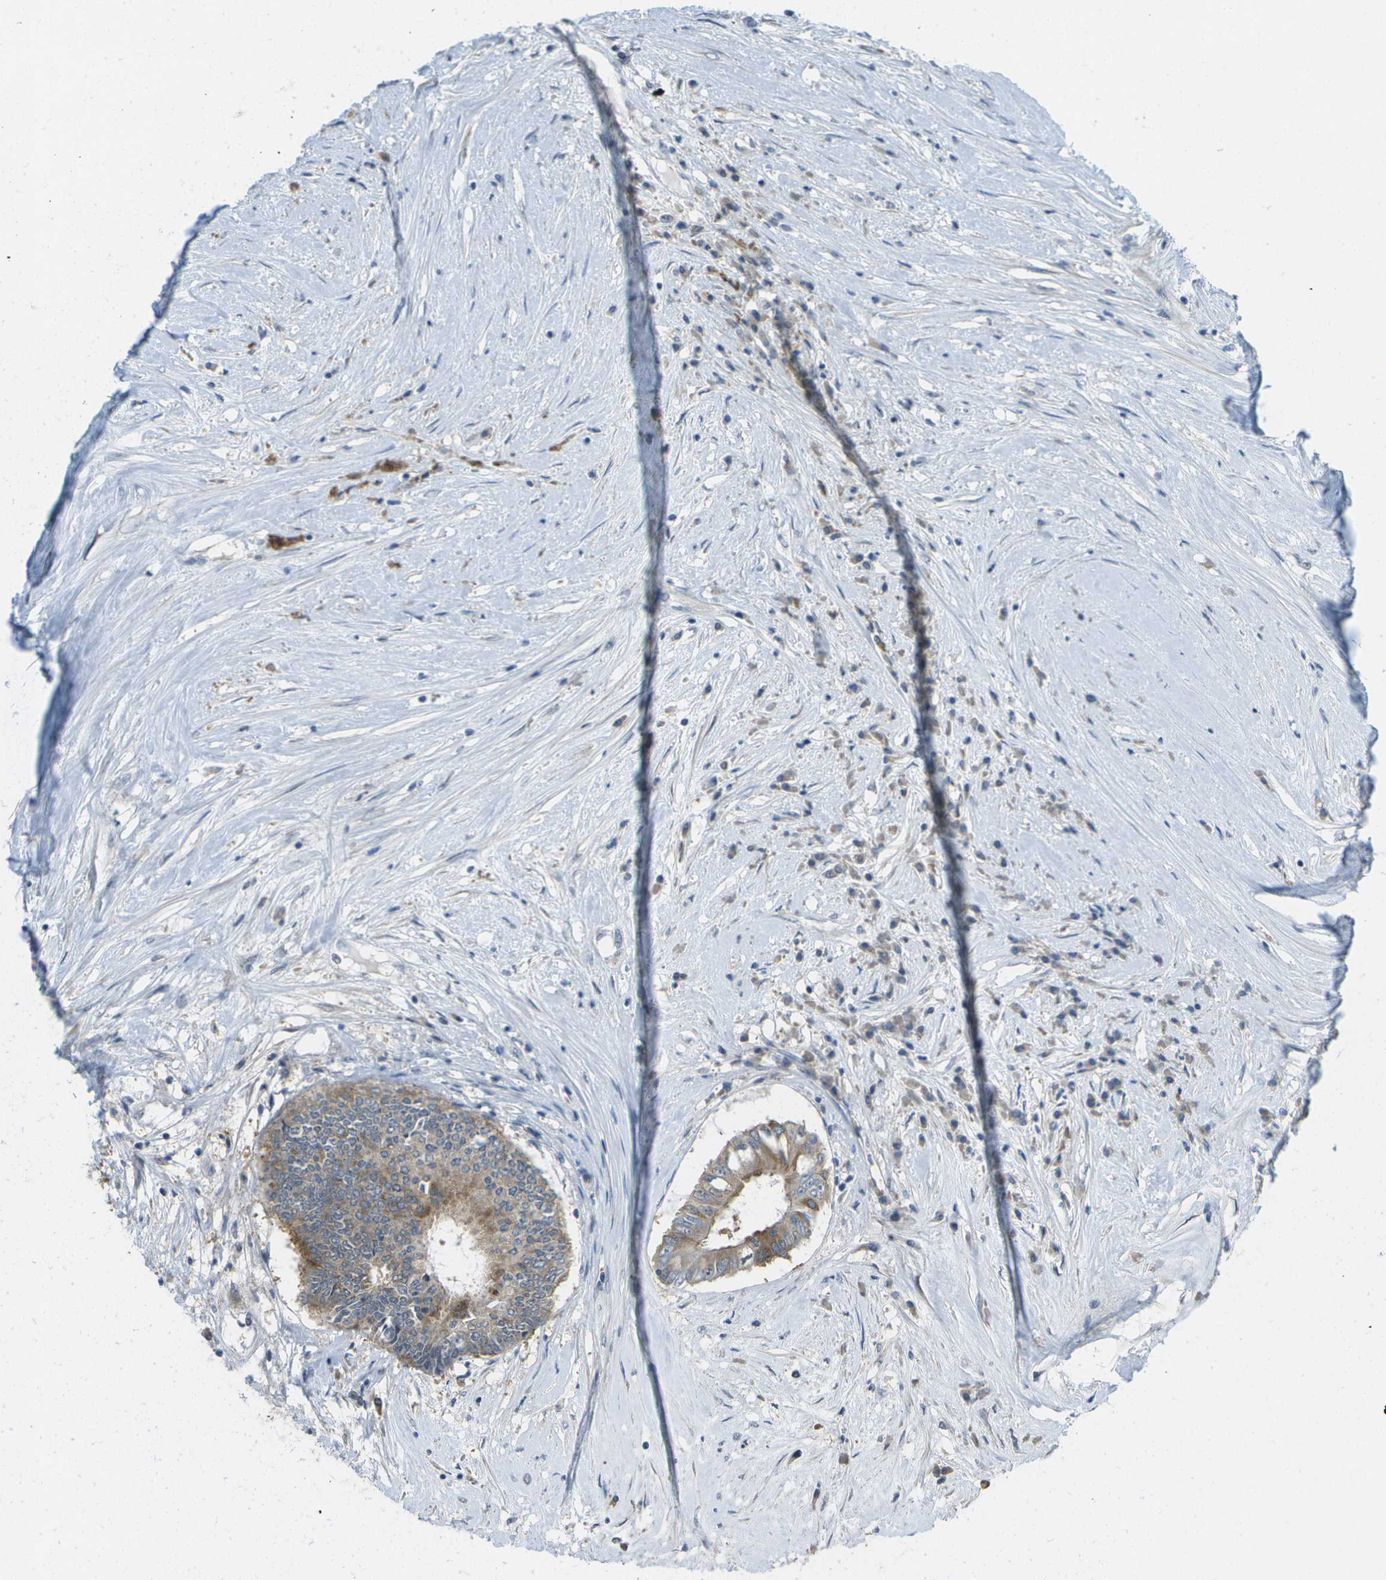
{"staining": {"intensity": "weak", "quantity": ">75%", "location": "cytoplasmic/membranous"}, "tissue": "colorectal cancer", "cell_type": "Tumor cells", "image_type": "cancer", "snomed": [{"axis": "morphology", "description": "Adenocarcinoma, NOS"}, {"axis": "topography", "description": "Rectum"}], "caption": "The histopathology image demonstrates staining of colorectal cancer, revealing weak cytoplasmic/membranous protein expression (brown color) within tumor cells. (DAB (3,3'-diaminobenzidine) = brown stain, brightfield microscopy at high magnification).", "gene": "MARCHF8", "patient": {"sex": "male", "age": 63}}